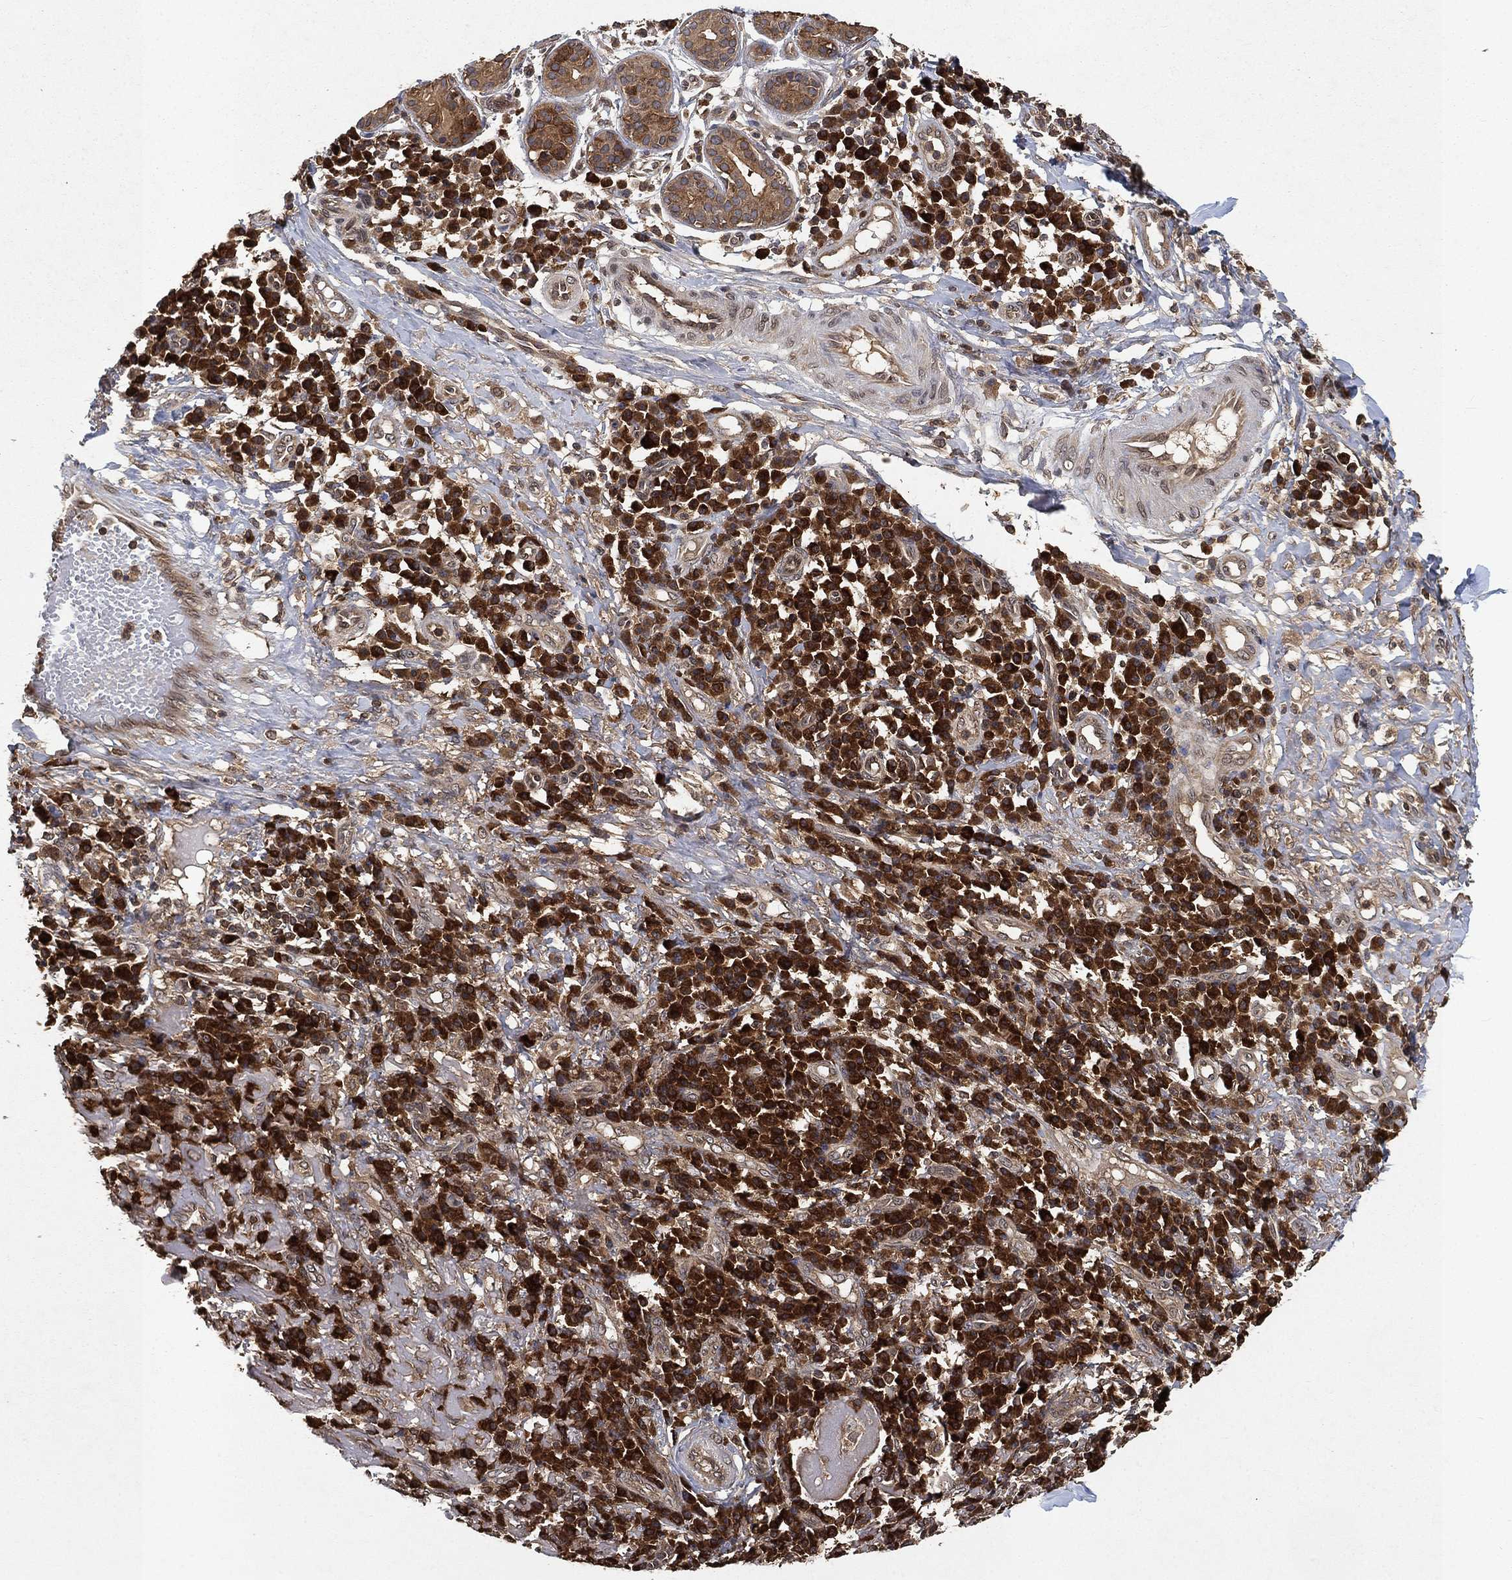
{"staining": {"intensity": "strong", "quantity": ">75%", "location": "cytoplasmic/membranous"}, "tissue": "skin cancer", "cell_type": "Tumor cells", "image_type": "cancer", "snomed": [{"axis": "morphology", "description": "Squamous cell carcinoma, NOS"}, {"axis": "topography", "description": "Skin"}], "caption": "Tumor cells display high levels of strong cytoplasmic/membranous staining in about >75% of cells in human skin cancer. The staining was performed using DAB (3,3'-diaminobenzidine) to visualize the protein expression in brown, while the nuclei were stained in blue with hematoxylin (Magnification: 20x).", "gene": "UBA5", "patient": {"sex": "male", "age": 92}}